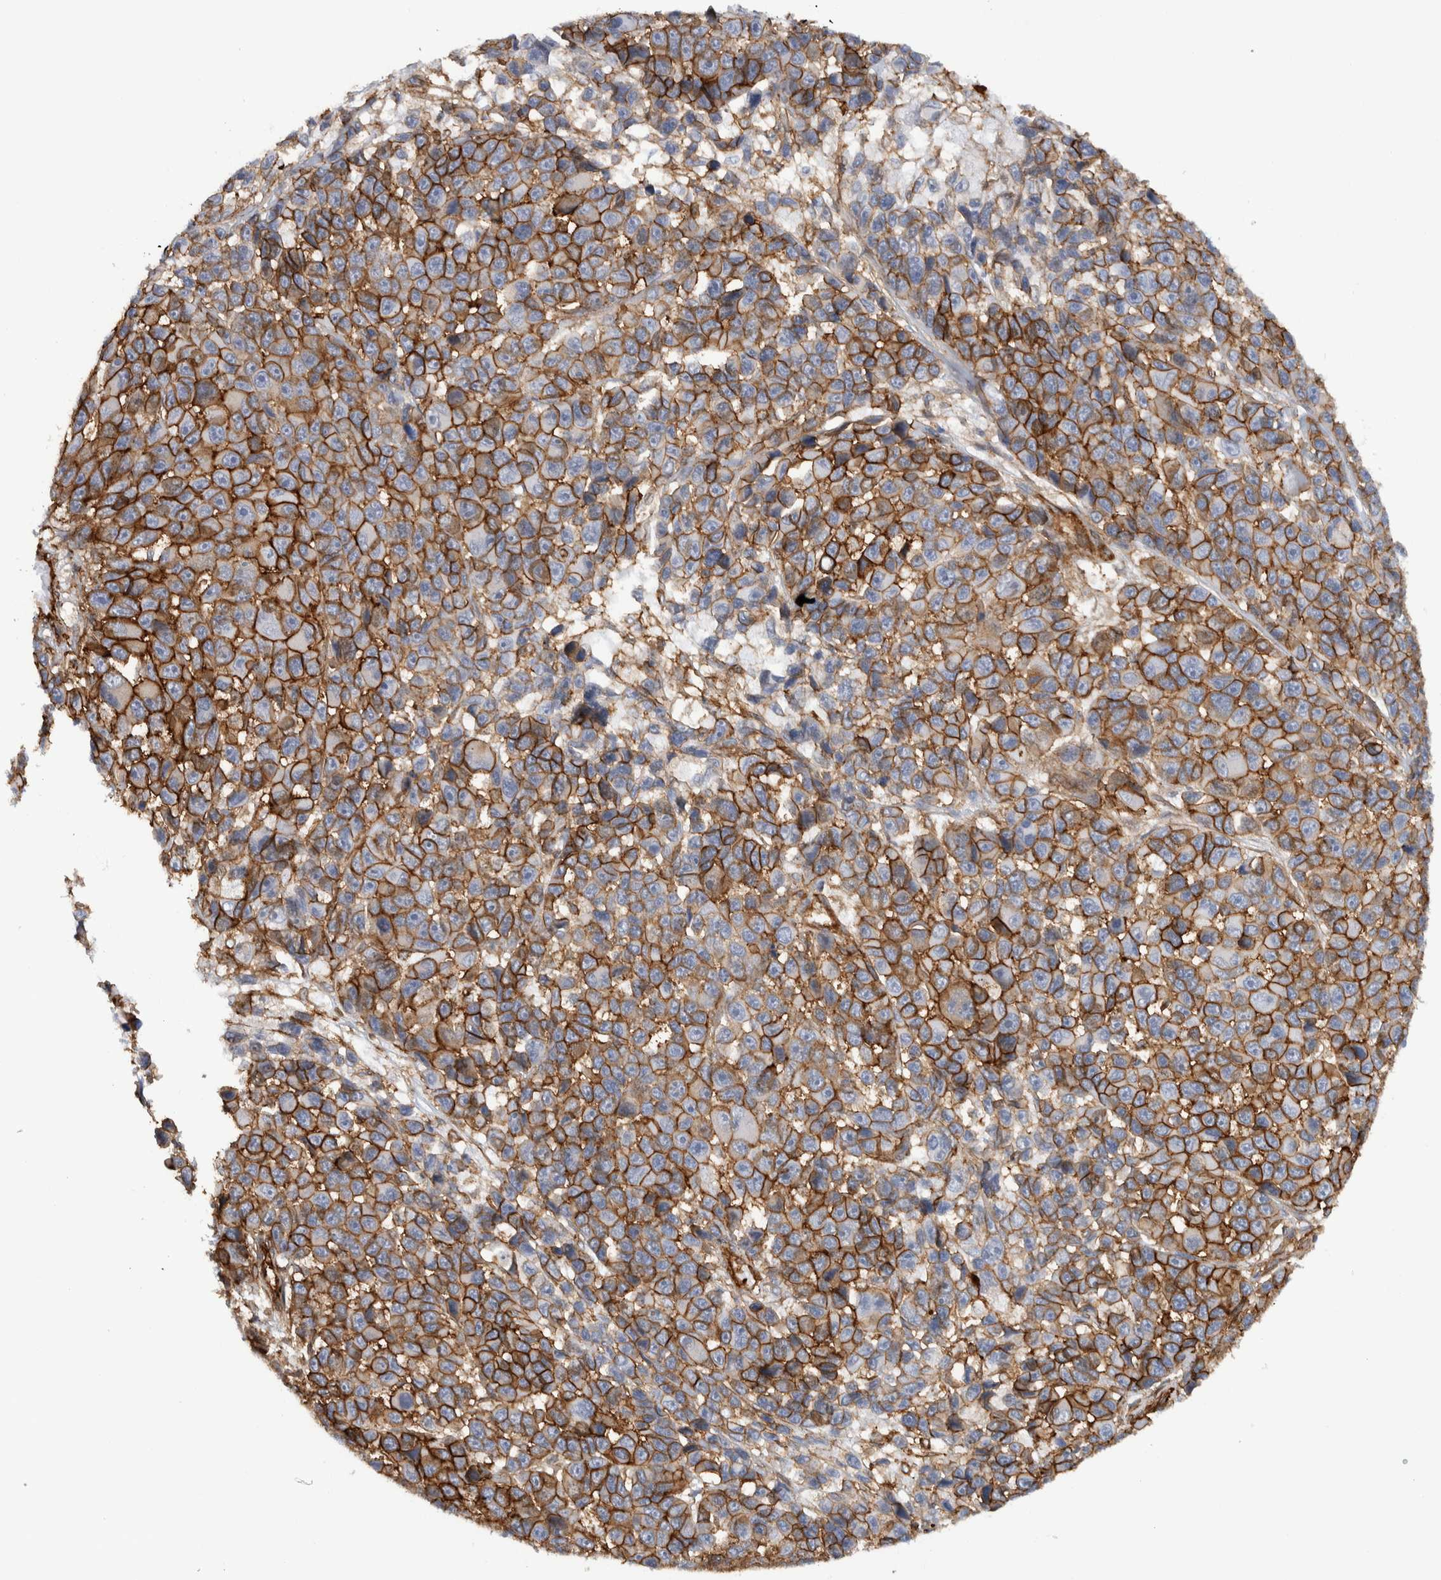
{"staining": {"intensity": "strong", "quantity": ">75%", "location": "cytoplasmic/membranous"}, "tissue": "melanoma", "cell_type": "Tumor cells", "image_type": "cancer", "snomed": [{"axis": "morphology", "description": "Malignant melanoma, NOS"}, {"axis": "topography", "description": "Skin"}], "caption": "Tumor cells demonstrate high levels of strong cytoplasmic/membranous positivity in approximately >75% of cells in human melanoma. (DAB = brown stain, brightfield microscopy at high magnification).", "gene": "AHNAK", "patient": {"sex": "male", "age": 53}}